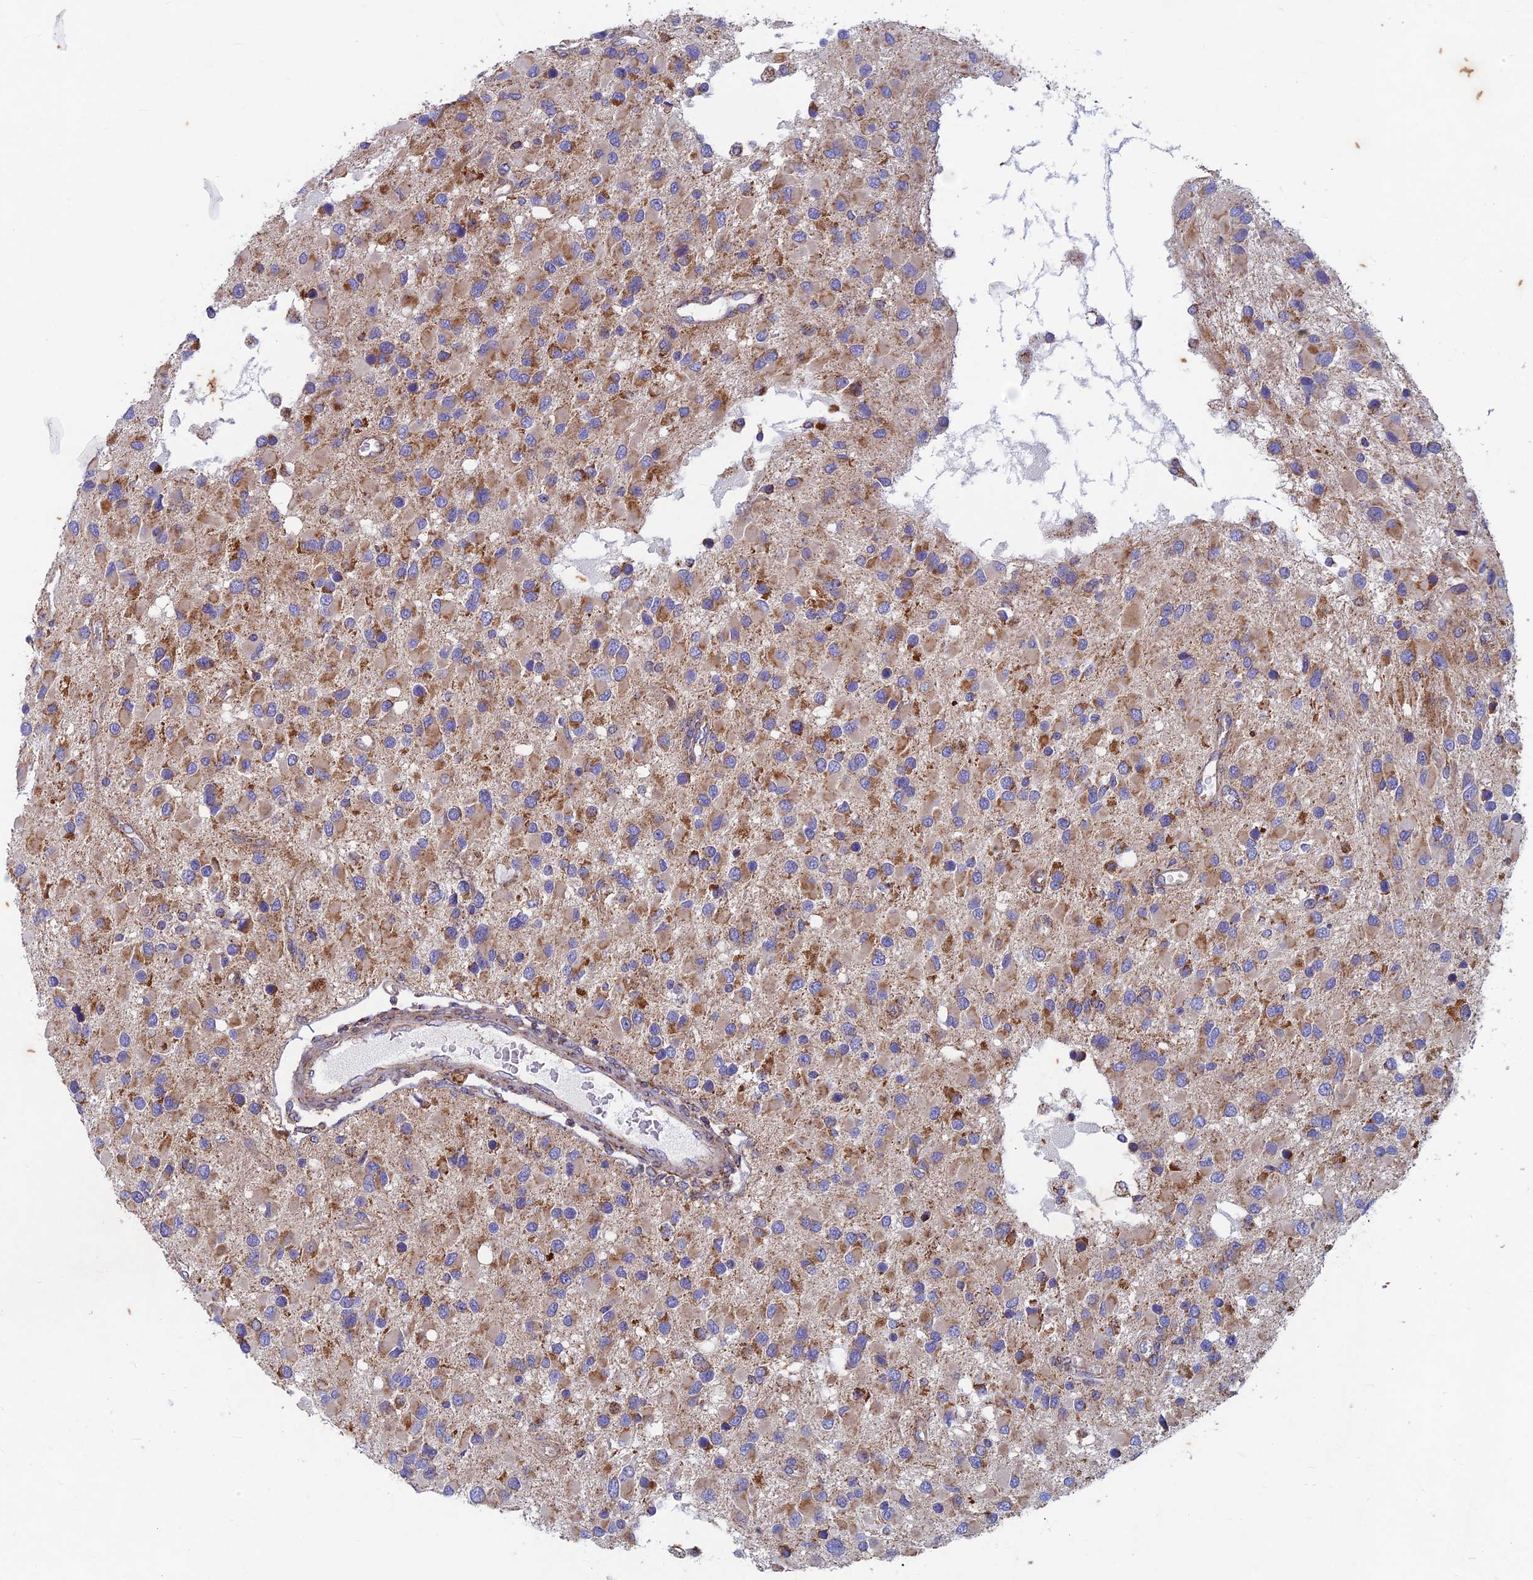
{"staining": {"intensity": "weak", "quantity": ">75%", "location": "cytoplasmic/membranous"}, "tissue": "glioma", "cell_type": "Tumor cells", "image_type": "cancer", "snomed": [{"axis": "morphology", "description": "Glioma, malignant, High grade"}, {"axis": "topography", "description": "Brain"}], "caption": "Immunohistochemical staining of human glioma reveals low levels of weak cytoplasmic/membranous protein expression in approximately >75% of tumor cells.", "gene": "AP4S1", "patient": {"sex": "male", "age": 53}}